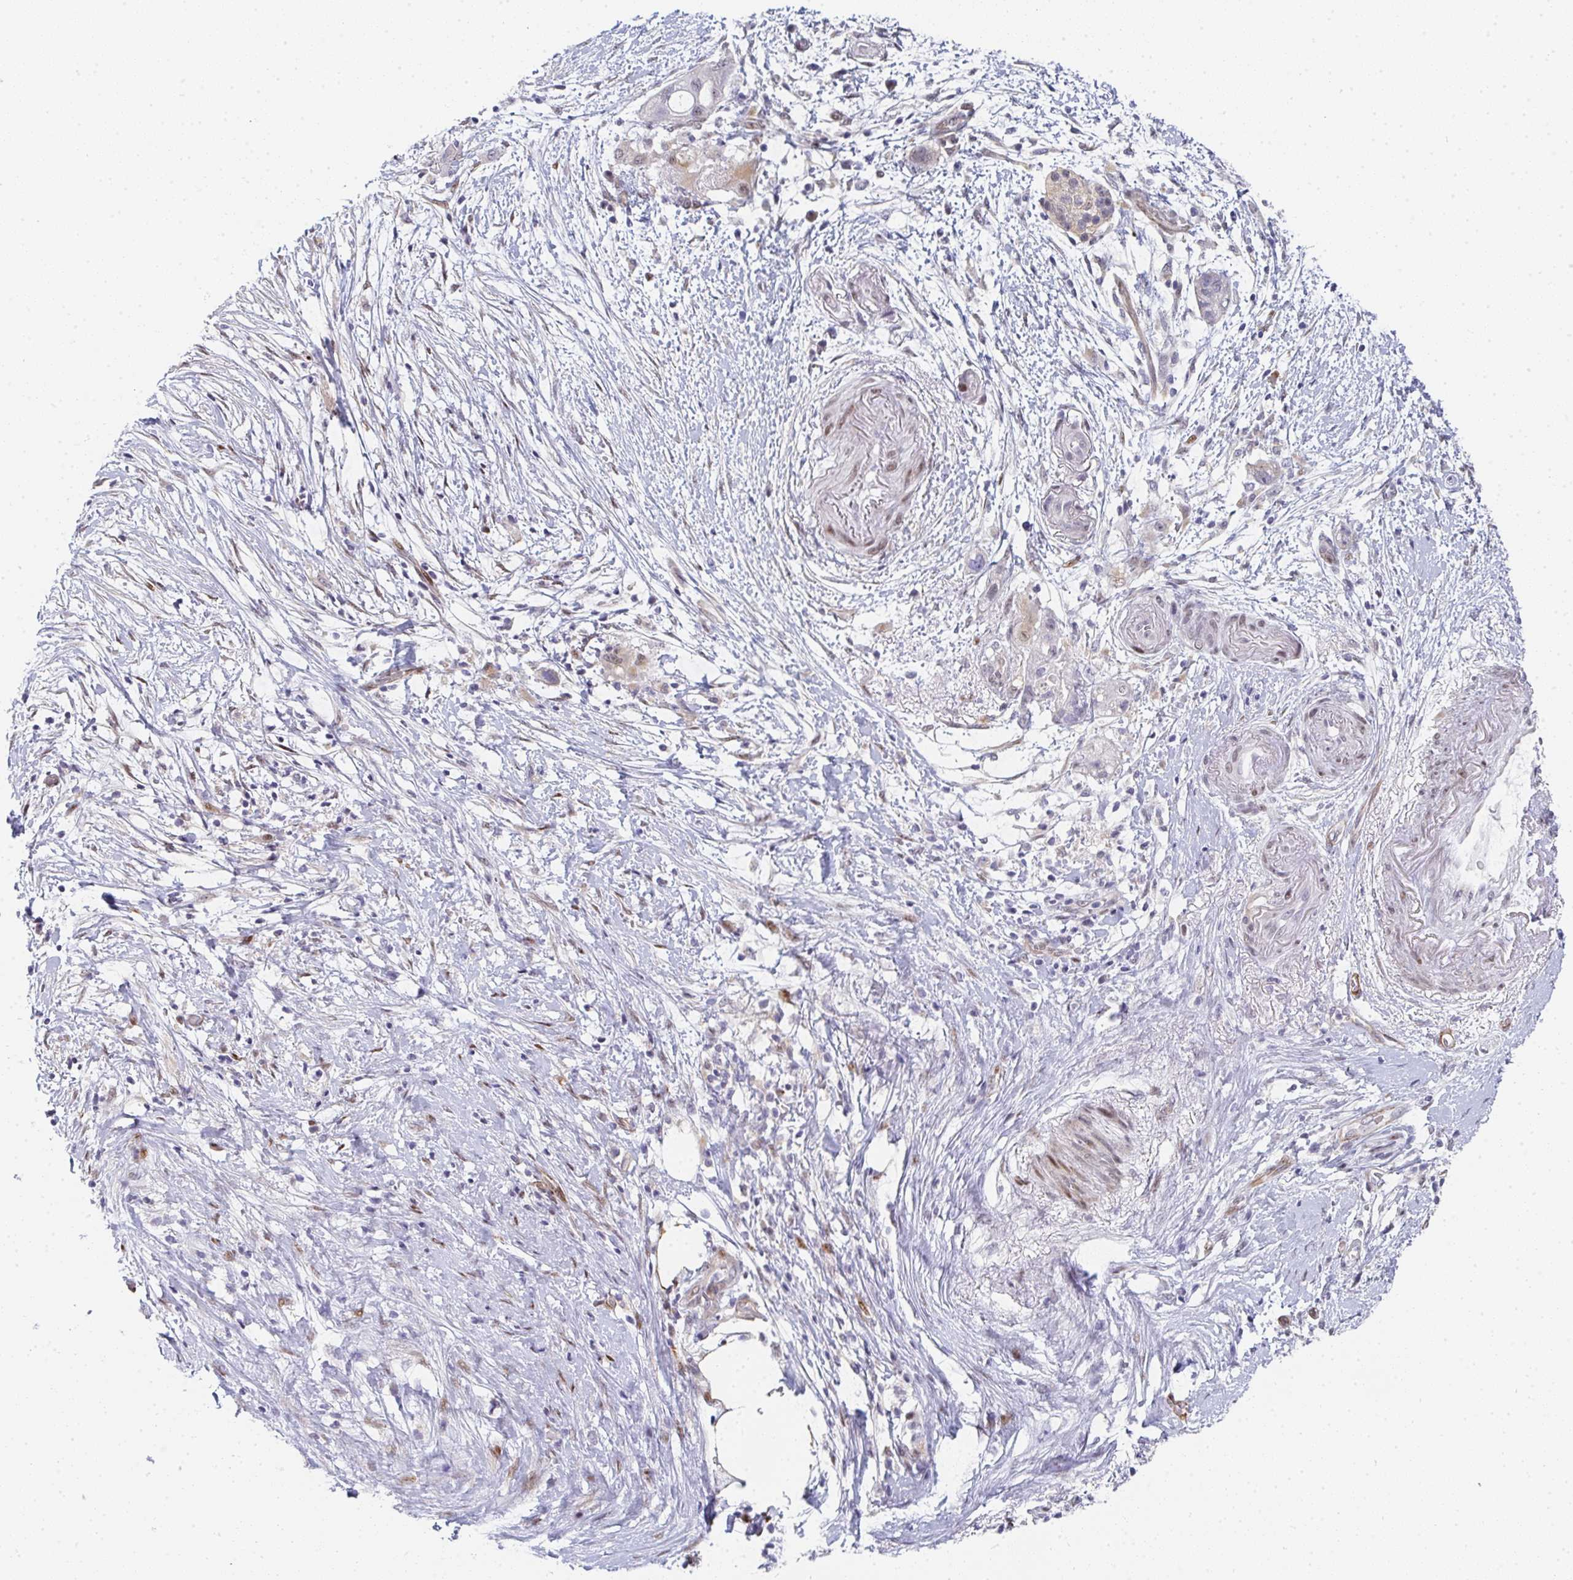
{"staining": {"intensity": "negative", "quantity": "none", "location": "none"}, "tissue": "pancreatic cancer", "cell_type": "Tumor cells", "image_type": "cancer", "snomed": [{"axis": "morphology", "description": "Adenocarcinoma, NOS"}, {"axis": "topography", "description": "Pancreas"}], "caption": "This histopathology image is of pancreatic cancer stained with immunohistochemistry (IHC) to label a protein in brown with the nuclei are counter-stained blue. There is no staining in tumor cells.", "gene": "ZIC3", "patient": {"sex": "female", "age": 72}}